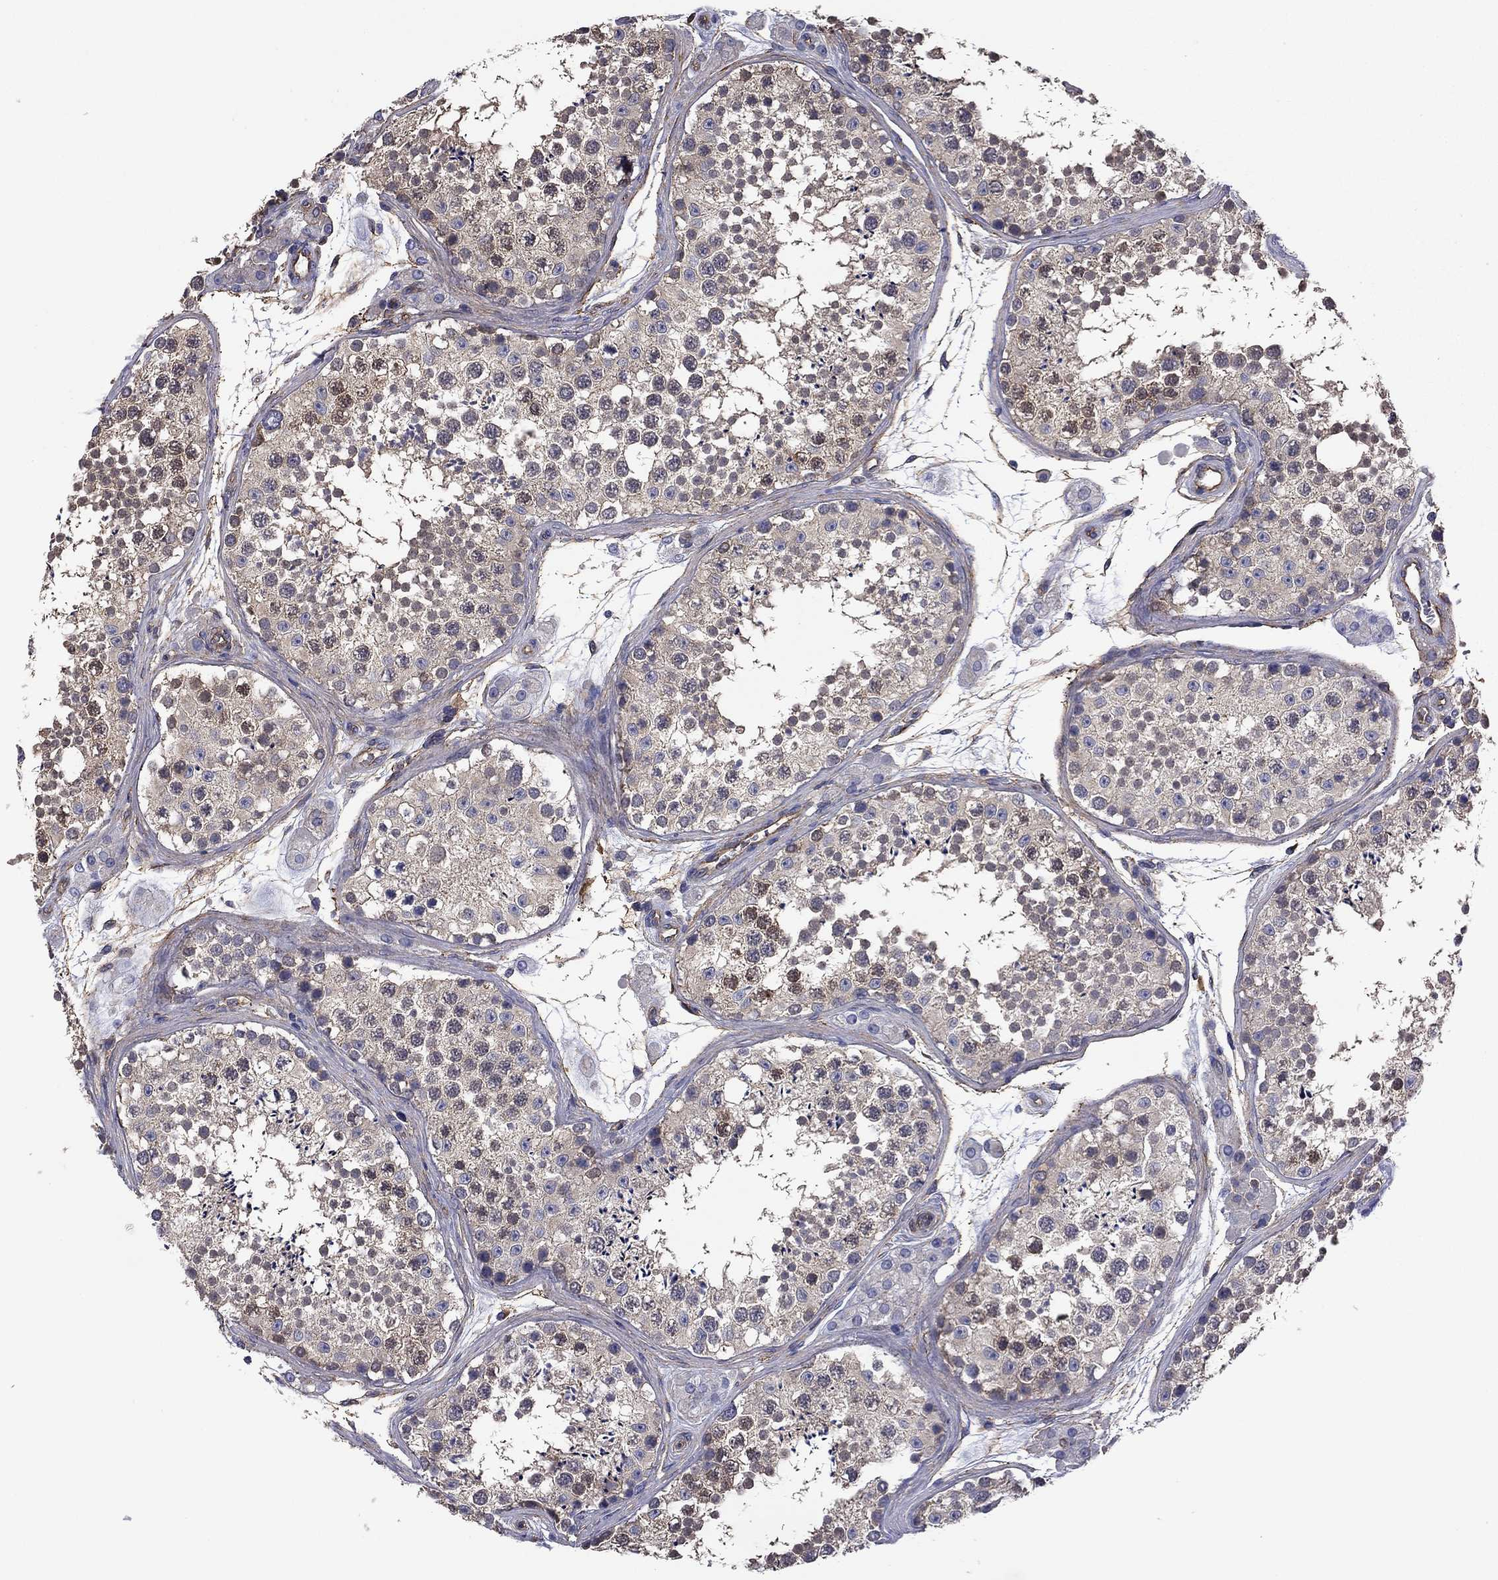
{"staining": {"intensity": "moderate", "quantity": "<25%", "location": "cytoplasmic/membranous"}, "tissue": "testis", "cell_type": "Cells in seminiferous ducts", "image_type": "normal", "snomed": [{"axis": "morphology", "description": "Normal tissue, NOS"}, {"axis": "topography", "description": "Testis"}], "caption": "A low amount of moderate cytoplasmic/membranous positivity is appreciated in about <25% of cells in seminiferous ducts in normal testis.", "gene": "TCHH", "patient": {"sex": "male", "age": 41}}